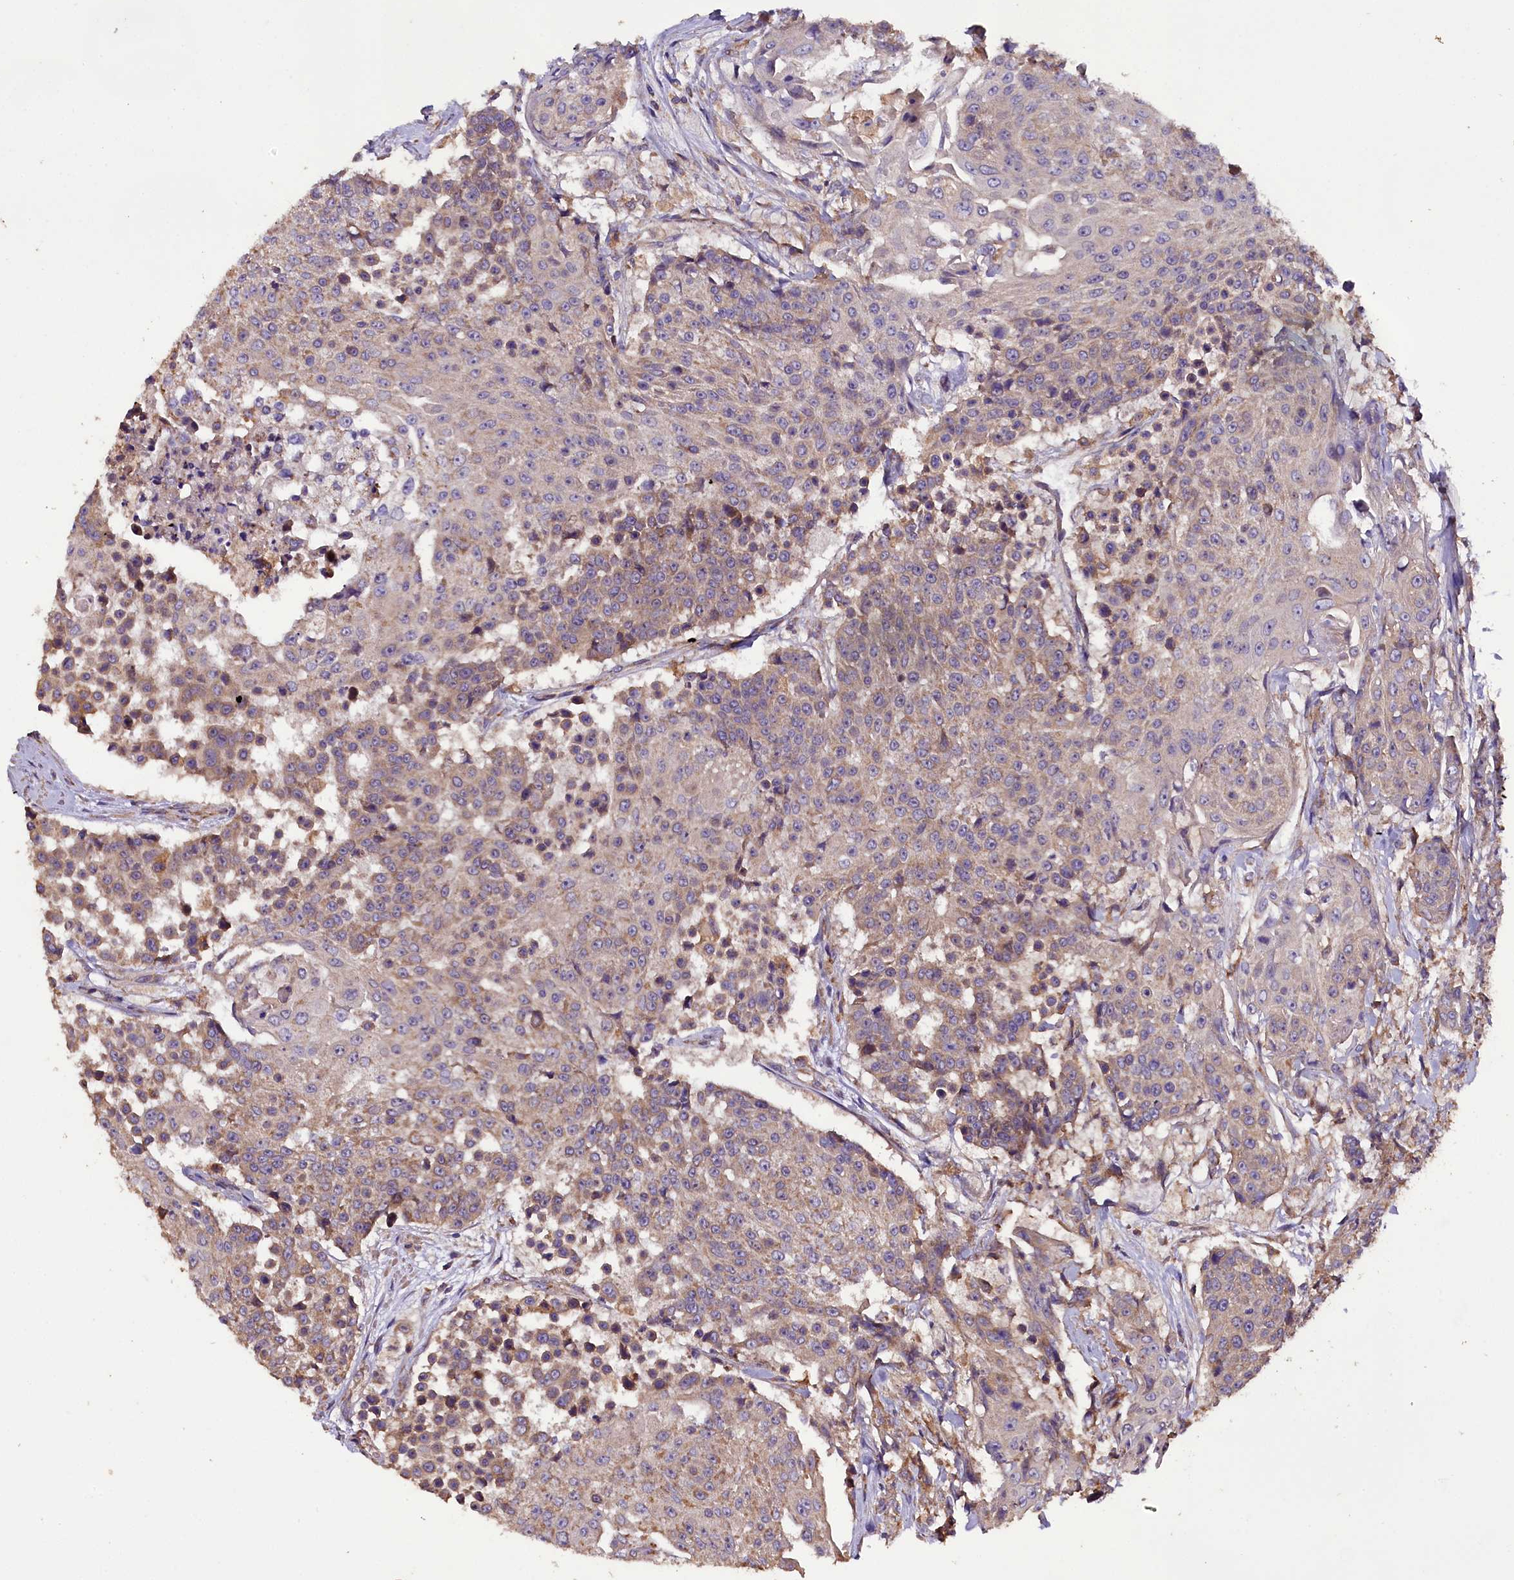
{"staining": {"intensity": "moderate", "quantity": "<25%", "location": "cytoplasmic/membranous"}, "tissue": "urothelial cancer", "cell_type": "Tumor cells", "image_type": "cancer", "snomed": [{"axis": "morphology", "description": "Urothelial carcinoma, High grade"}, {"axis": "topography", "description": "Urinary bladder"}], "caption": "The immunohistochemical stain highlights moderate cytoplasmic/membranous positivity in tumor cells of urothelial cancer tissue.", "gene": "ENKD1", "patient": {"sex": "female", "age": 63}}